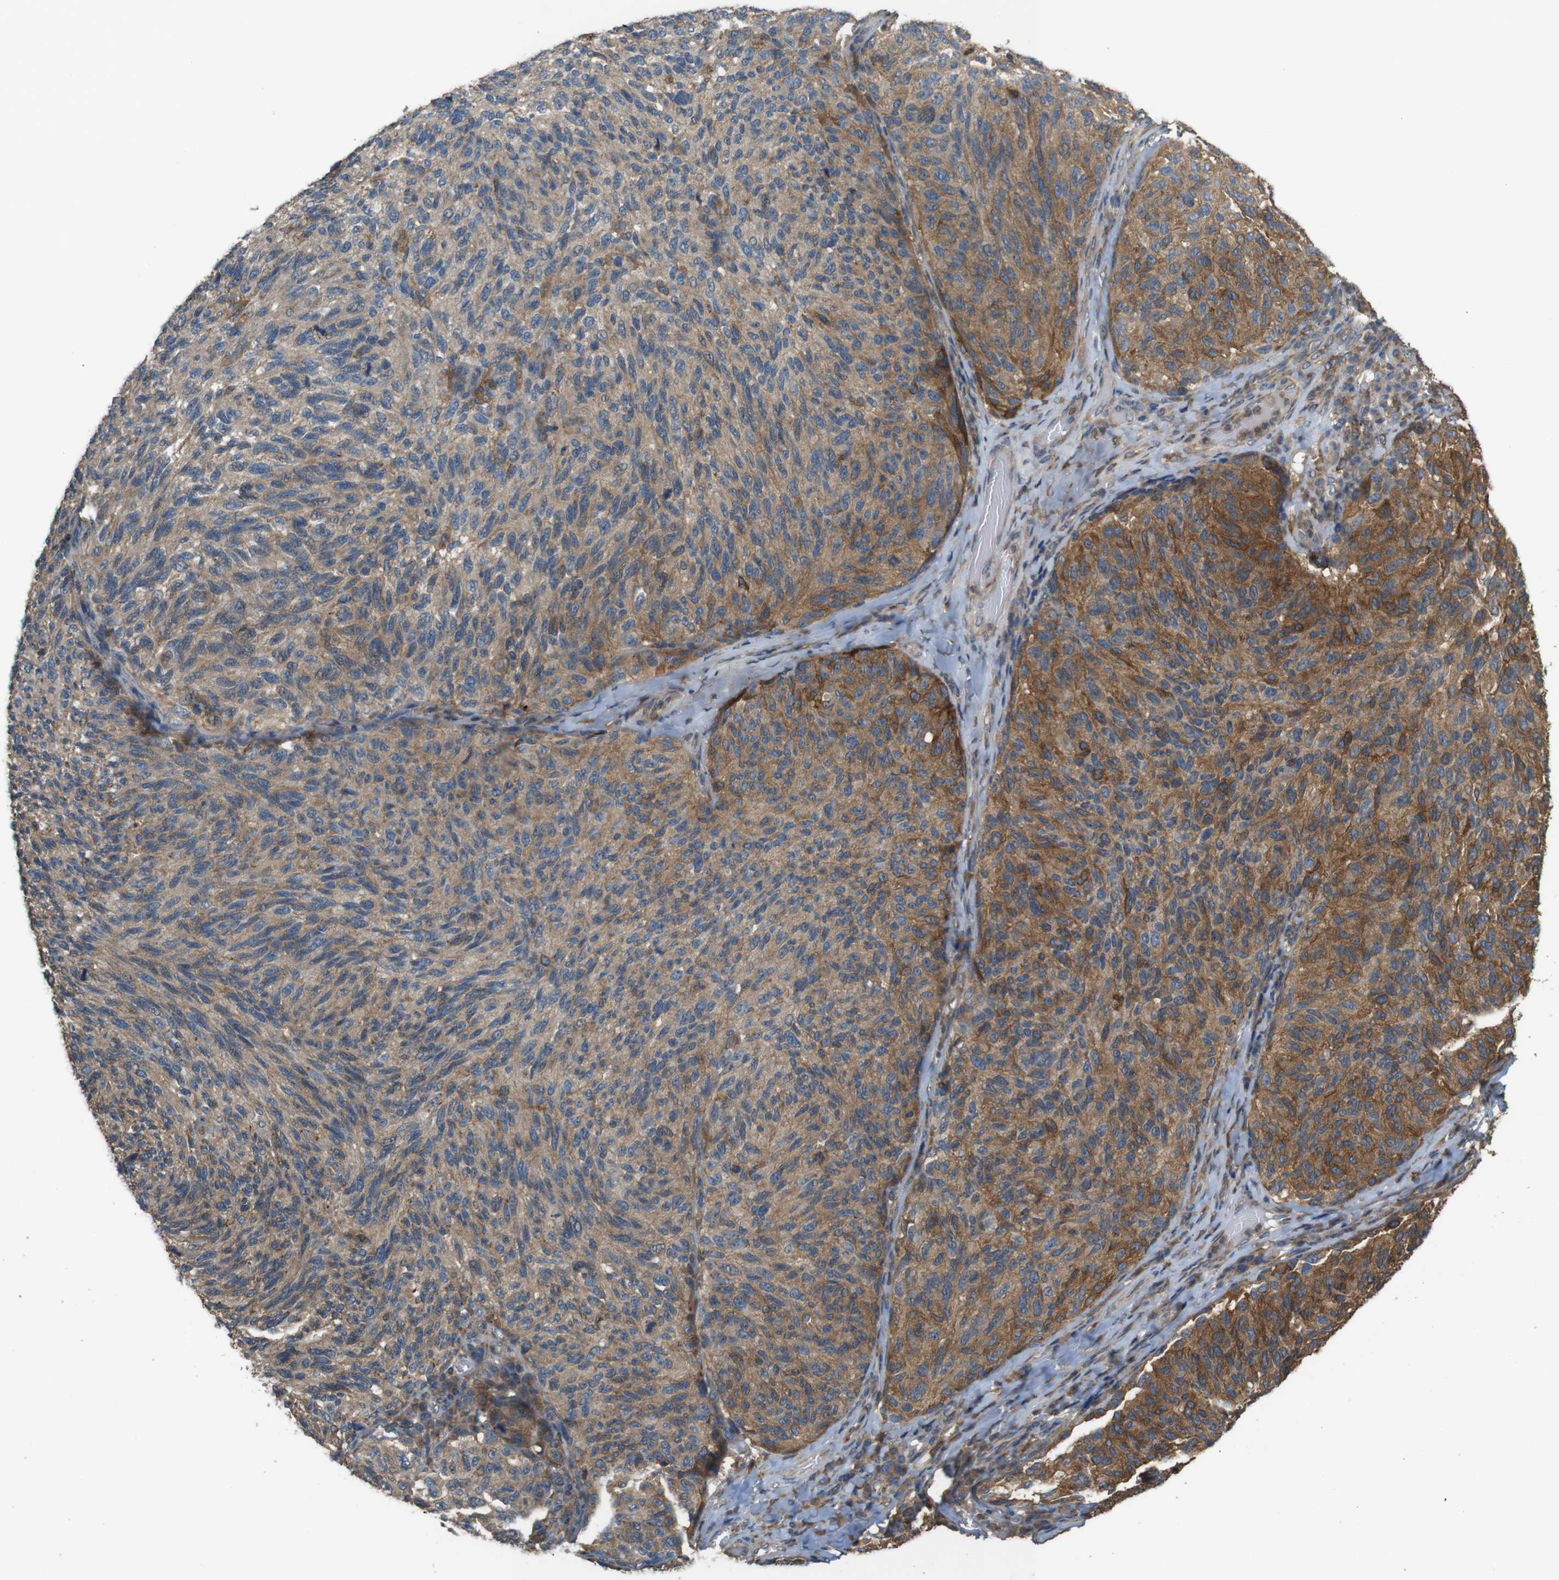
{"staining": {"intensity": "moderate", "quantity": ">75%", "location": "cytoplasmic/membranous"}, "tissue": "melanoma", "cell_type": "Tumor cells", "image_type": "cancer", "snomed": [{"axis": "morphology", "description": "Malignant melanoma, NOS"}, {"axis": "topography", "description": "Skin"}], "caption": "Immunohistochemistry (DAB (3,3'-diaminobenzidine)) staining of human melanoma exhibits moderate cytoplasmic/membranous protein expression in about >75% of tumor cells. (Stains: DAB in brown, nuclei in blue, Microscopy: brightfield microscopy at high magnification).", "gene": "ARHGAP24", "patient": {"sex": "female", "age": 73}}